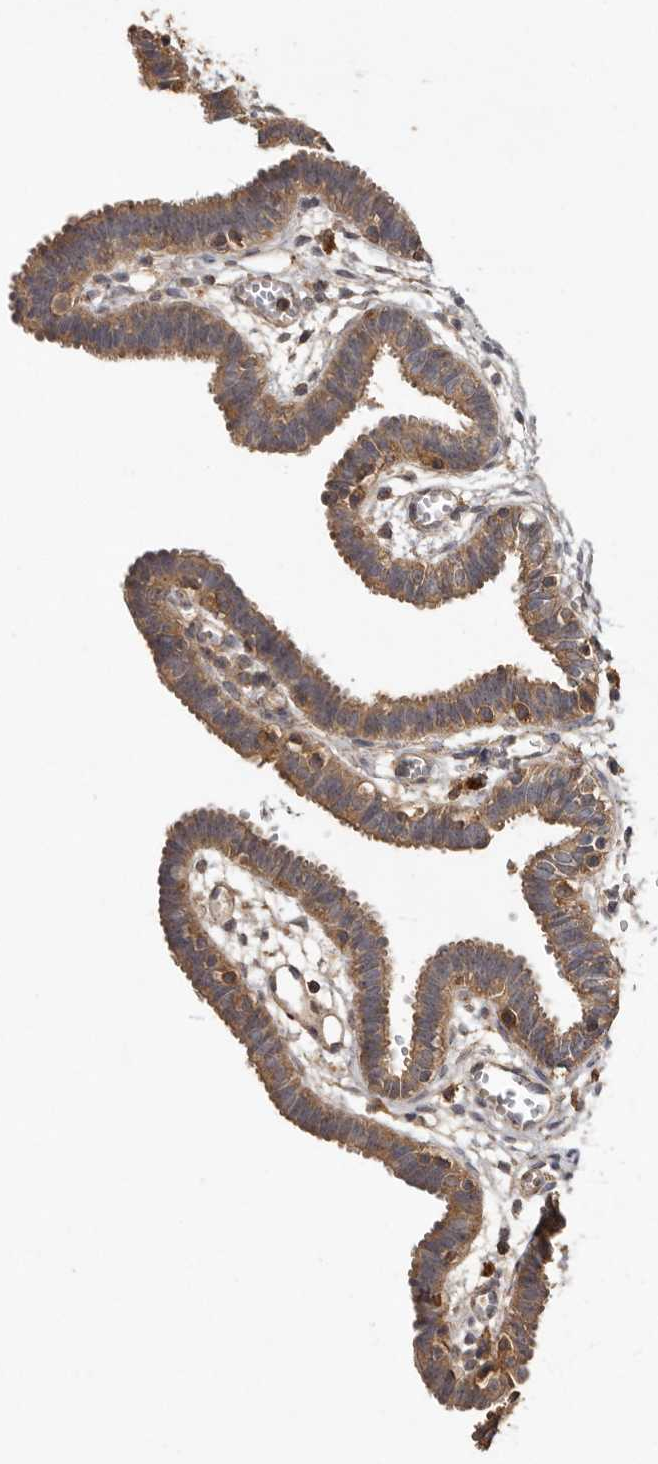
{"staining": {"intensity": "moderate", "quantity": ">75%", "location": "cytoplasmic/membranous"}, "tissue": "fallopian tube", "cell_type": "Glandular cells", "image_type": "normal", "snomed": [{"axis": "morphology", "description": "Normal tissue, NOS"}, {"axis": "topography", "description": "Fallopian tube"}, {"axis": "topography", "description": "Placenta"}], "caption": "The immunohistochemical stain labels moderate cytoplasmic/membranous staining in glandular cells of unremarkable fallopian tube. (brown staining indicates protein expression, while blue staining denotes nuclei).", "gene": "RWDD1", "patient": {"sex": "female", "age": 32}}